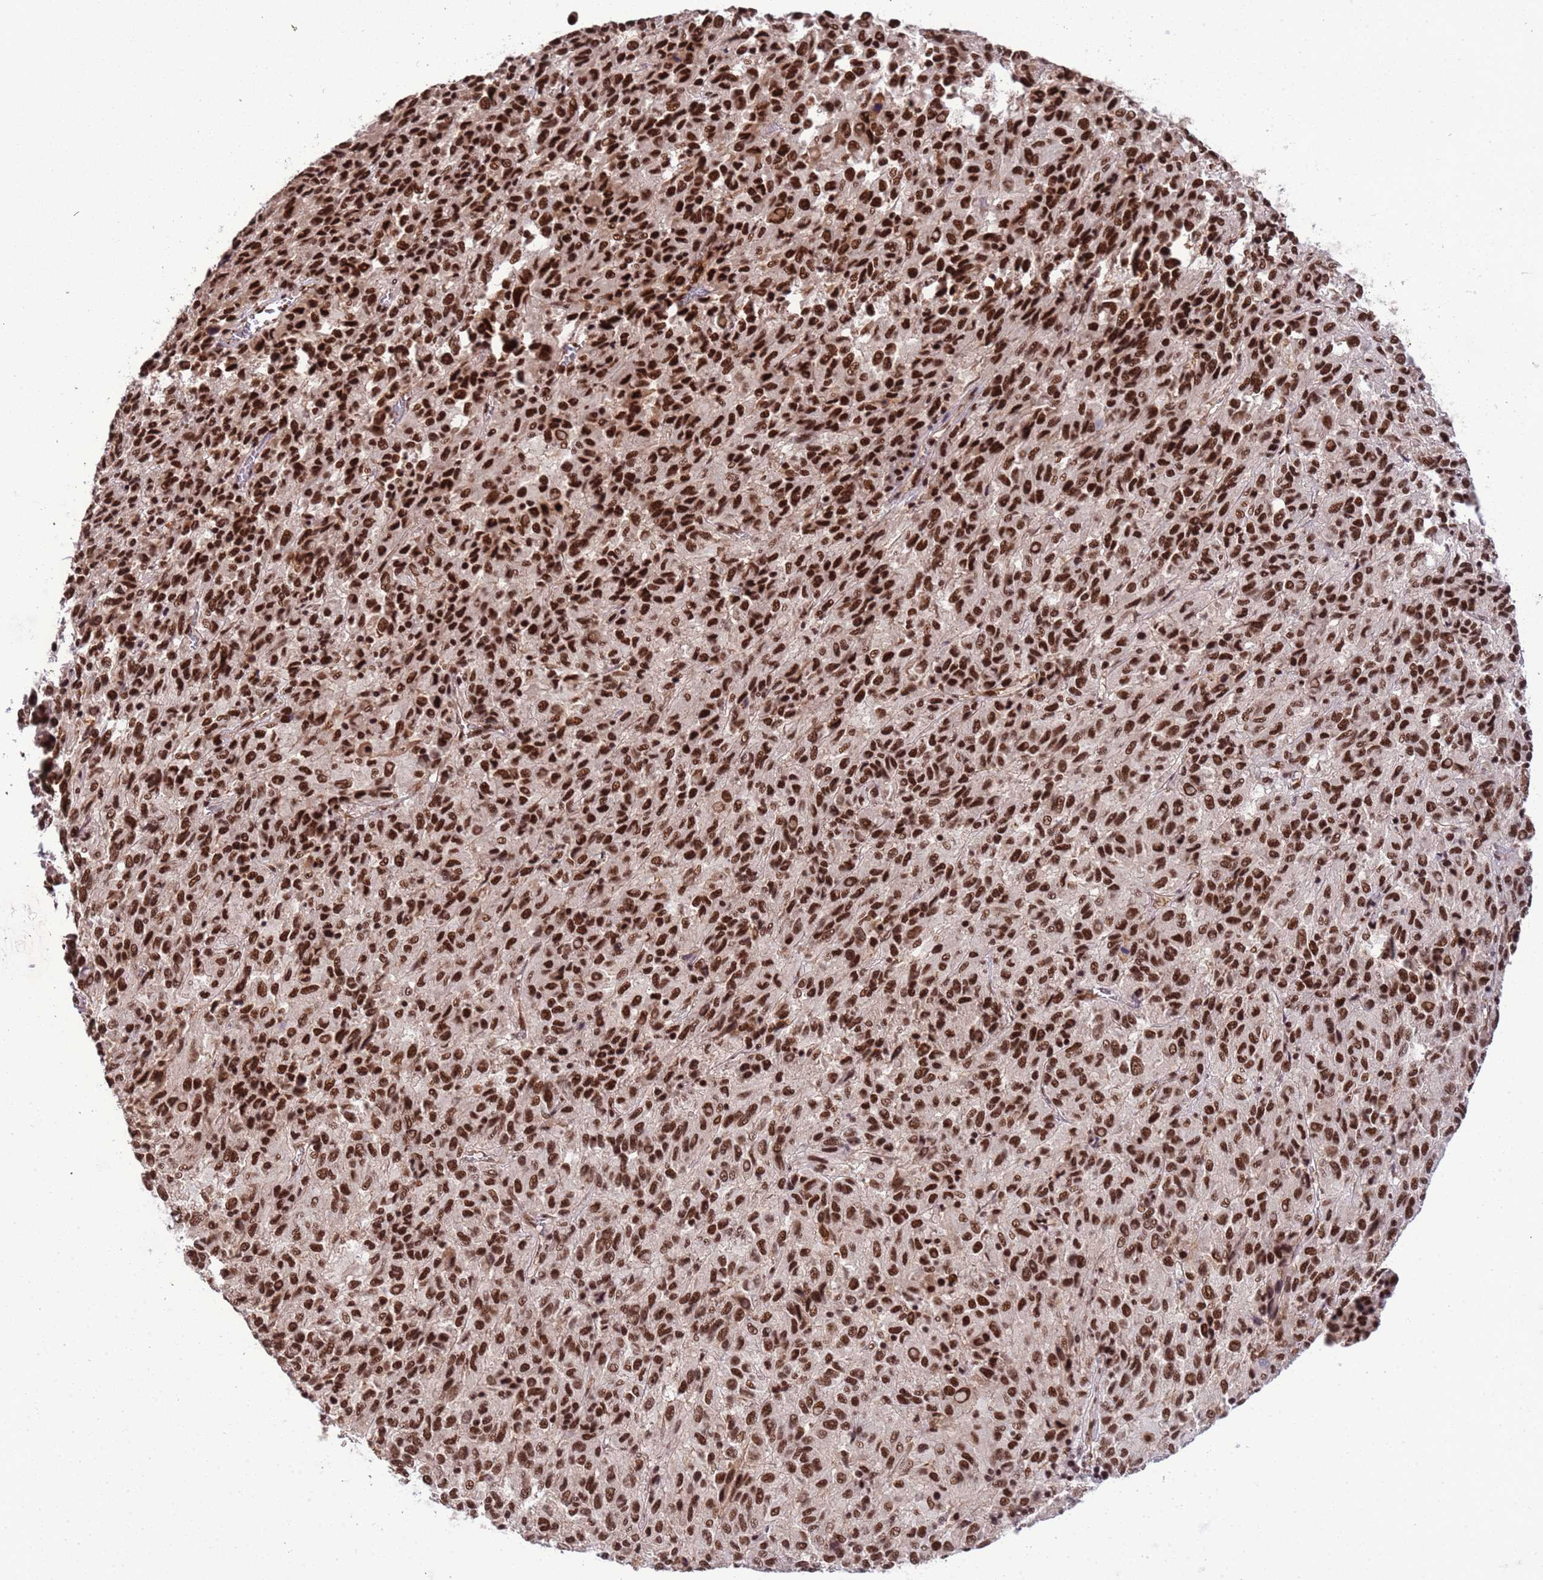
{"staining": {"intensity": "strong", "quantity": ">75%", "location": "nuclear"}, "tissue": "melanoma", "cell_type": "Tumor cells", "image_type": "cancer", "snomed": [{"axis": "morphology", "description": "Malignant melanoma, Metastatic site"}, {"axis": "topography", "description": "Lung"}], "caption": "An IHC histopathology image of tumor tissue is shown. Protein staining in brown highlights strong nuclear positivity in melanoma within tumor cells.", "gene": "SRRT", "patient": {"sex": "male", "age": 64}}